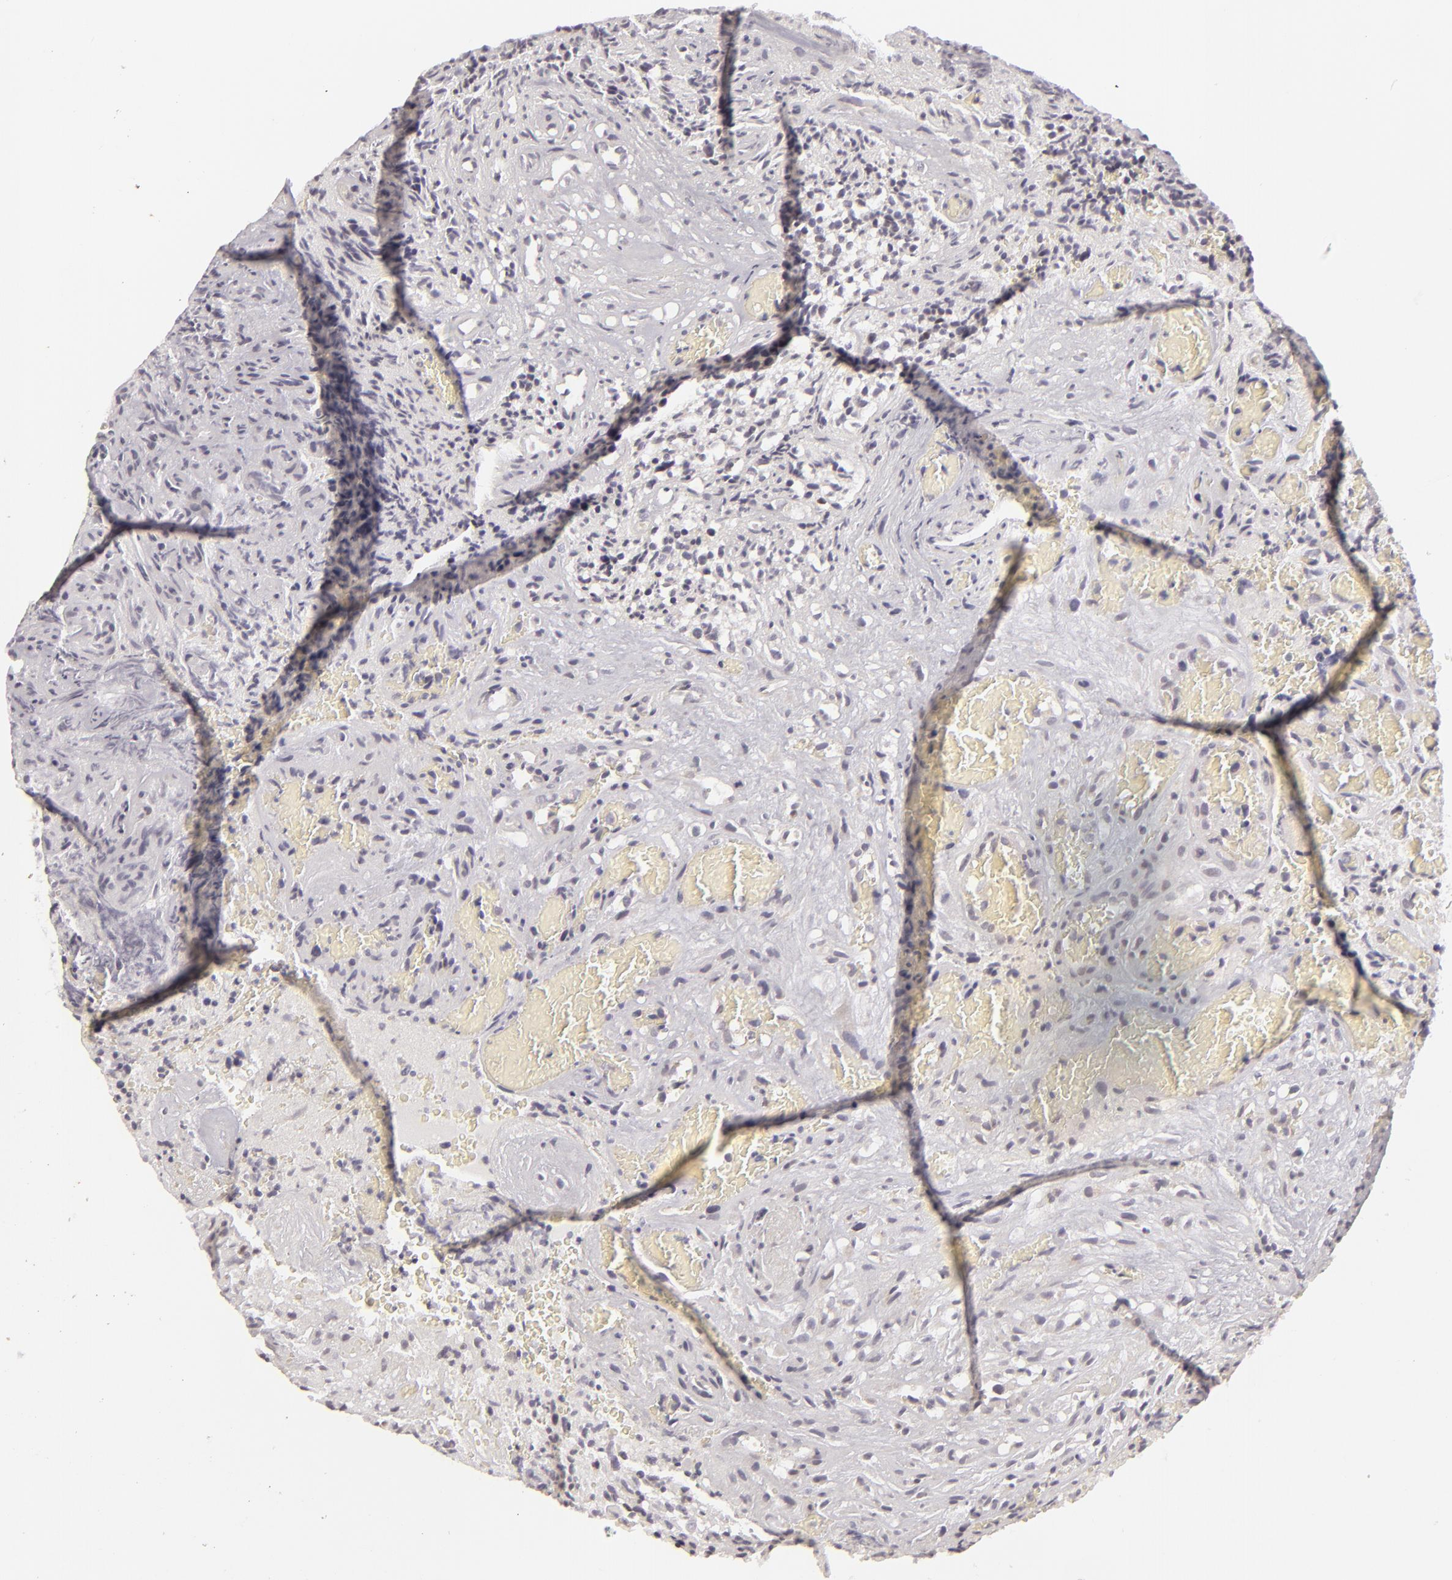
{"staining": {"intensity": "negative", "quantity": "none", "location": "none"}, "tissue": "glioma", "cell_type": "Tumor cells", "image_type": "cancer", "snomed": [{"axis": "morphology", "description": "Glioma, malignant, High grade"}, {"axis": "topography", "description": "Brain"}], "caption": "The histopathology image demonstrates no staining of tumor cells in high-grade glioma (malignant).", "gene": "SIX1", "patient": {"sex": "male", "age": 36}}